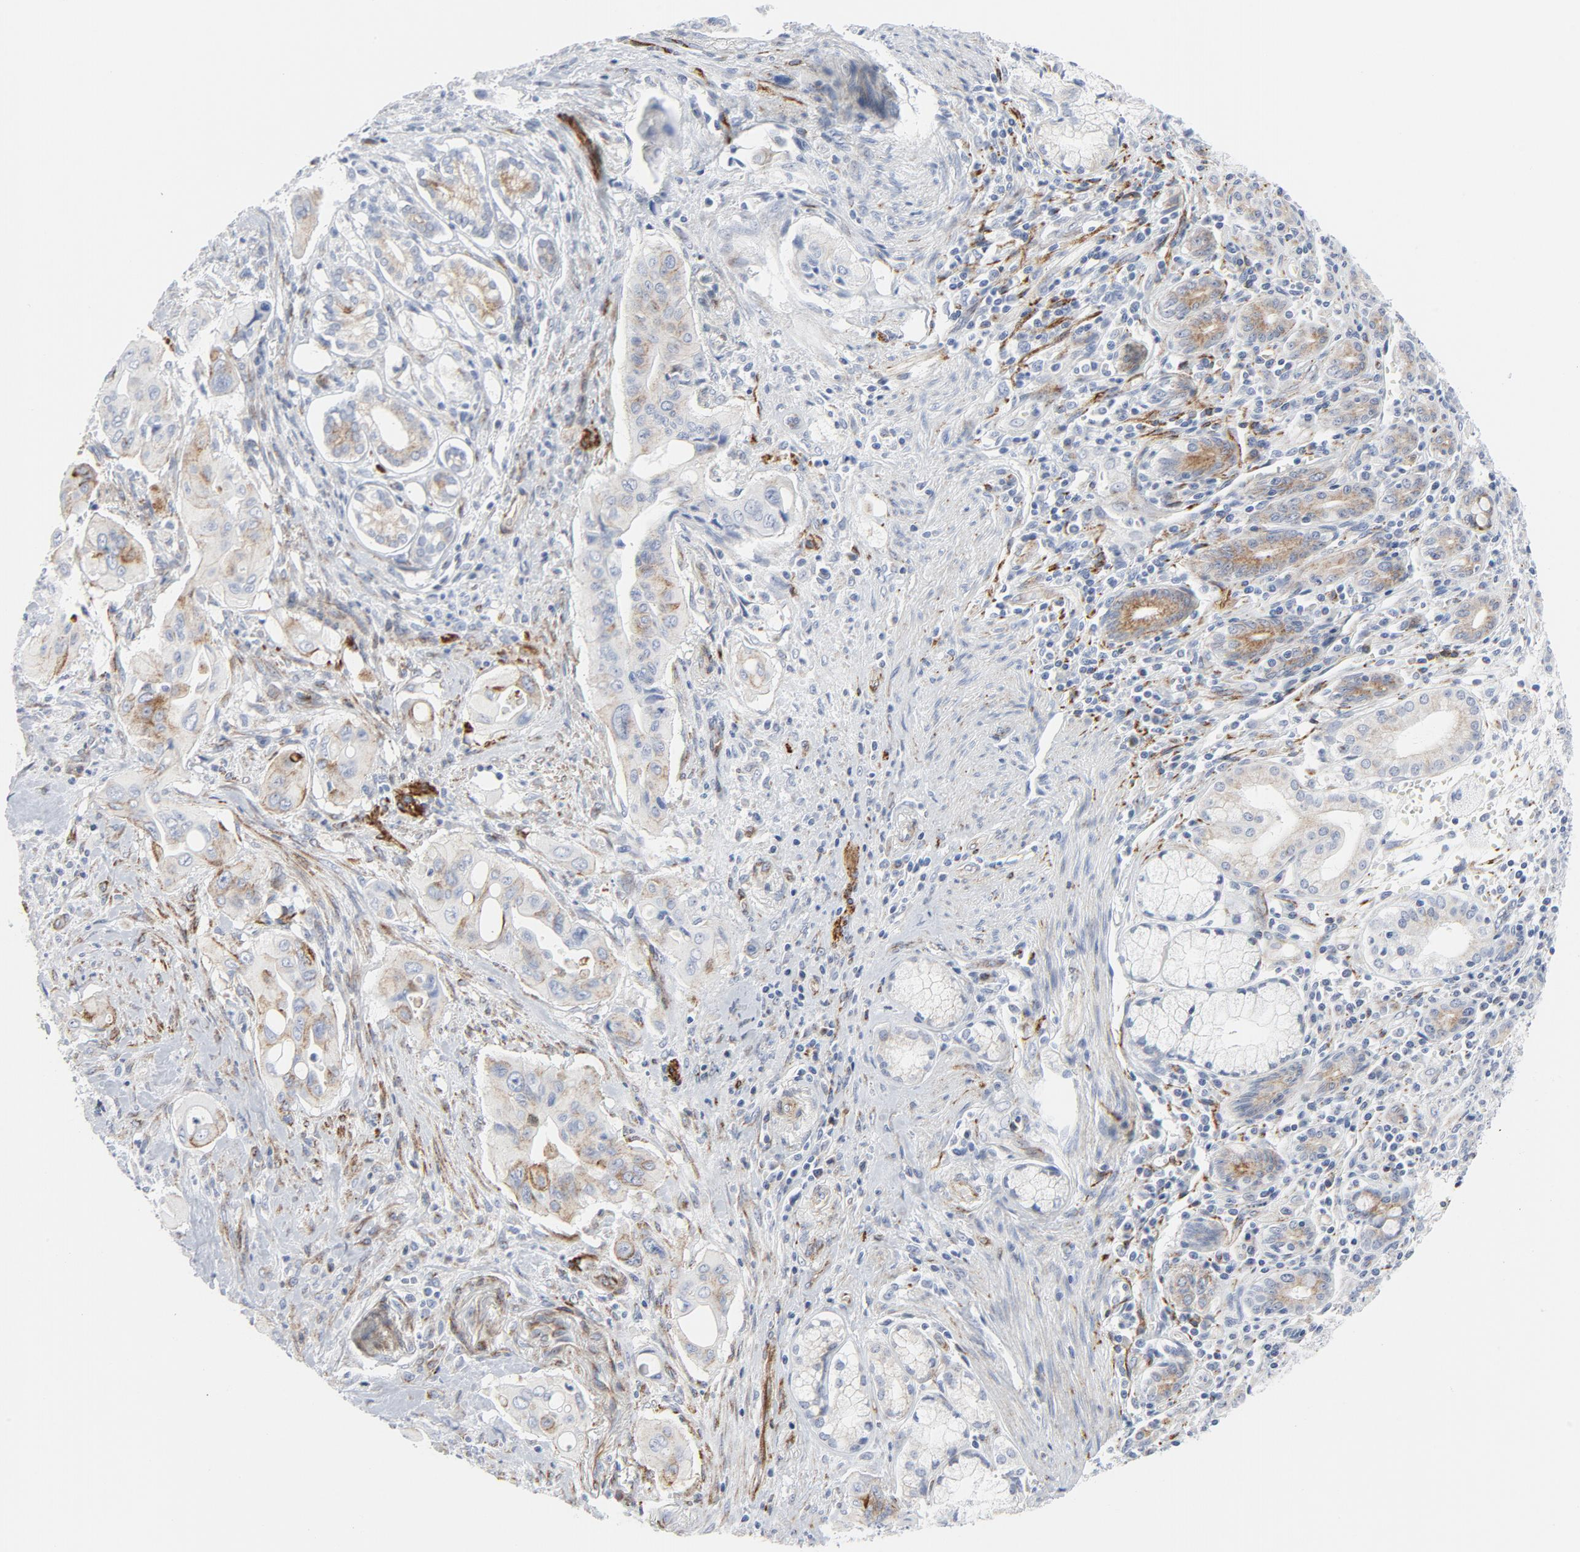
{"staining": {"intensity": "weak", "quantity": "<25%", "location": "cytoplasmic/membranous"}, "tissue": "pancreatic cancer", "cell_type": "Tumor cells", "image_type": "cancer", "snomed": [{"axis": "morphology", "description": "Adenocarcinoma, NOS"}, {"axis": "topography", "description": "Pancreas"}], "caption": "Immunohistochemical staining of adenocarcinoma (pancreatic) exhibits no significant positivity in tumor cells.", "gene": "TUBB1", "patient": {"sex": "male", "age": 77}}